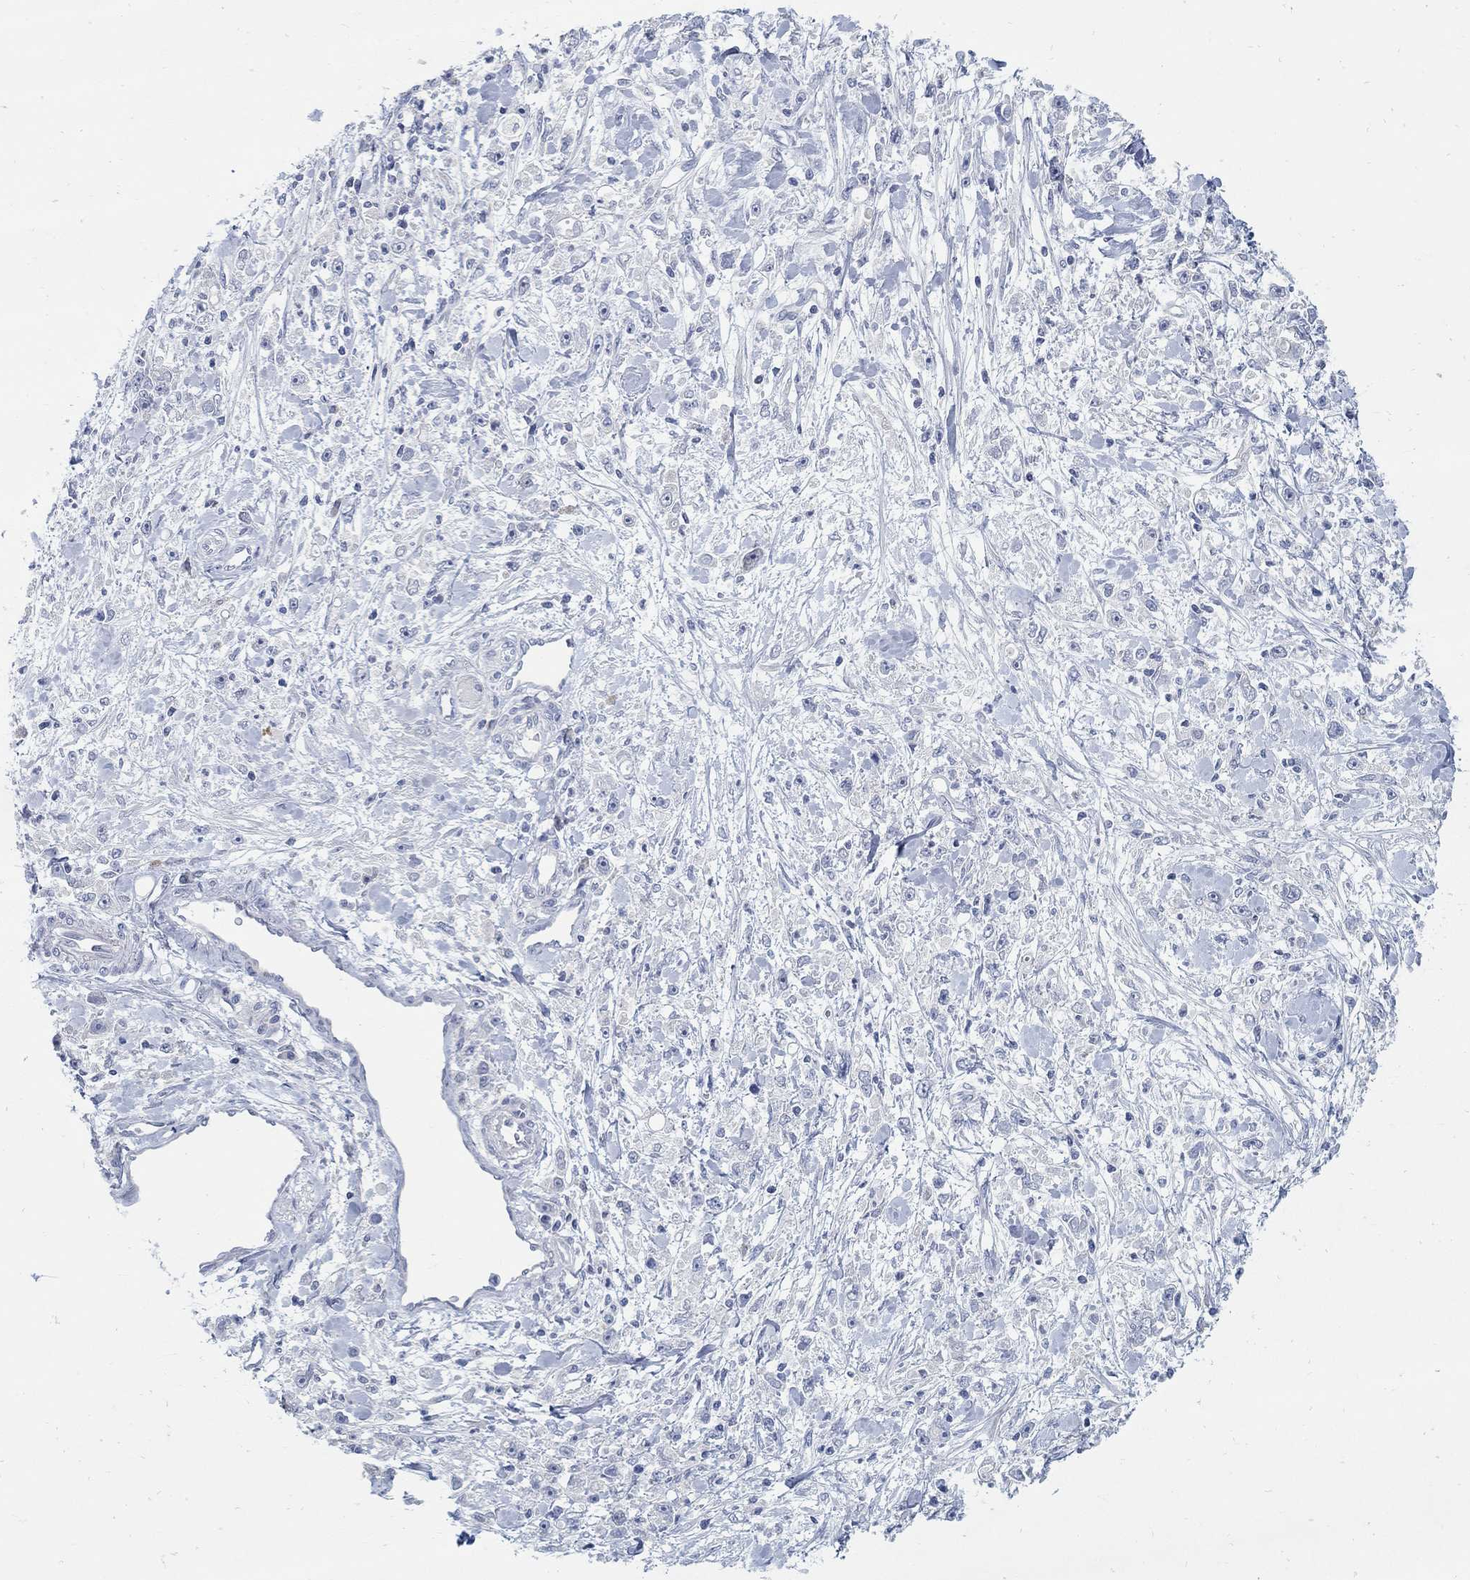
{"staining": {"intensity": "negative", "quantity": "none", "location": "none"}, "tissue": "stomach cancer", "cell_type": "Tumor cells", "image_type": "cancer", "snomed": [{"axis": "morphology", "description": "Adenocarcinoma, NOS"}, {"axis": "topography", "description": "Stomach"}], "caption": "Immunohistochemistry (IHC) micrograph of human stomach adenocarcinoma stained for a protein (brown), which demonstrates no expression in tumor cells.", "gene": "ANO7", "patient": {"sex": "female", "age": 59}}